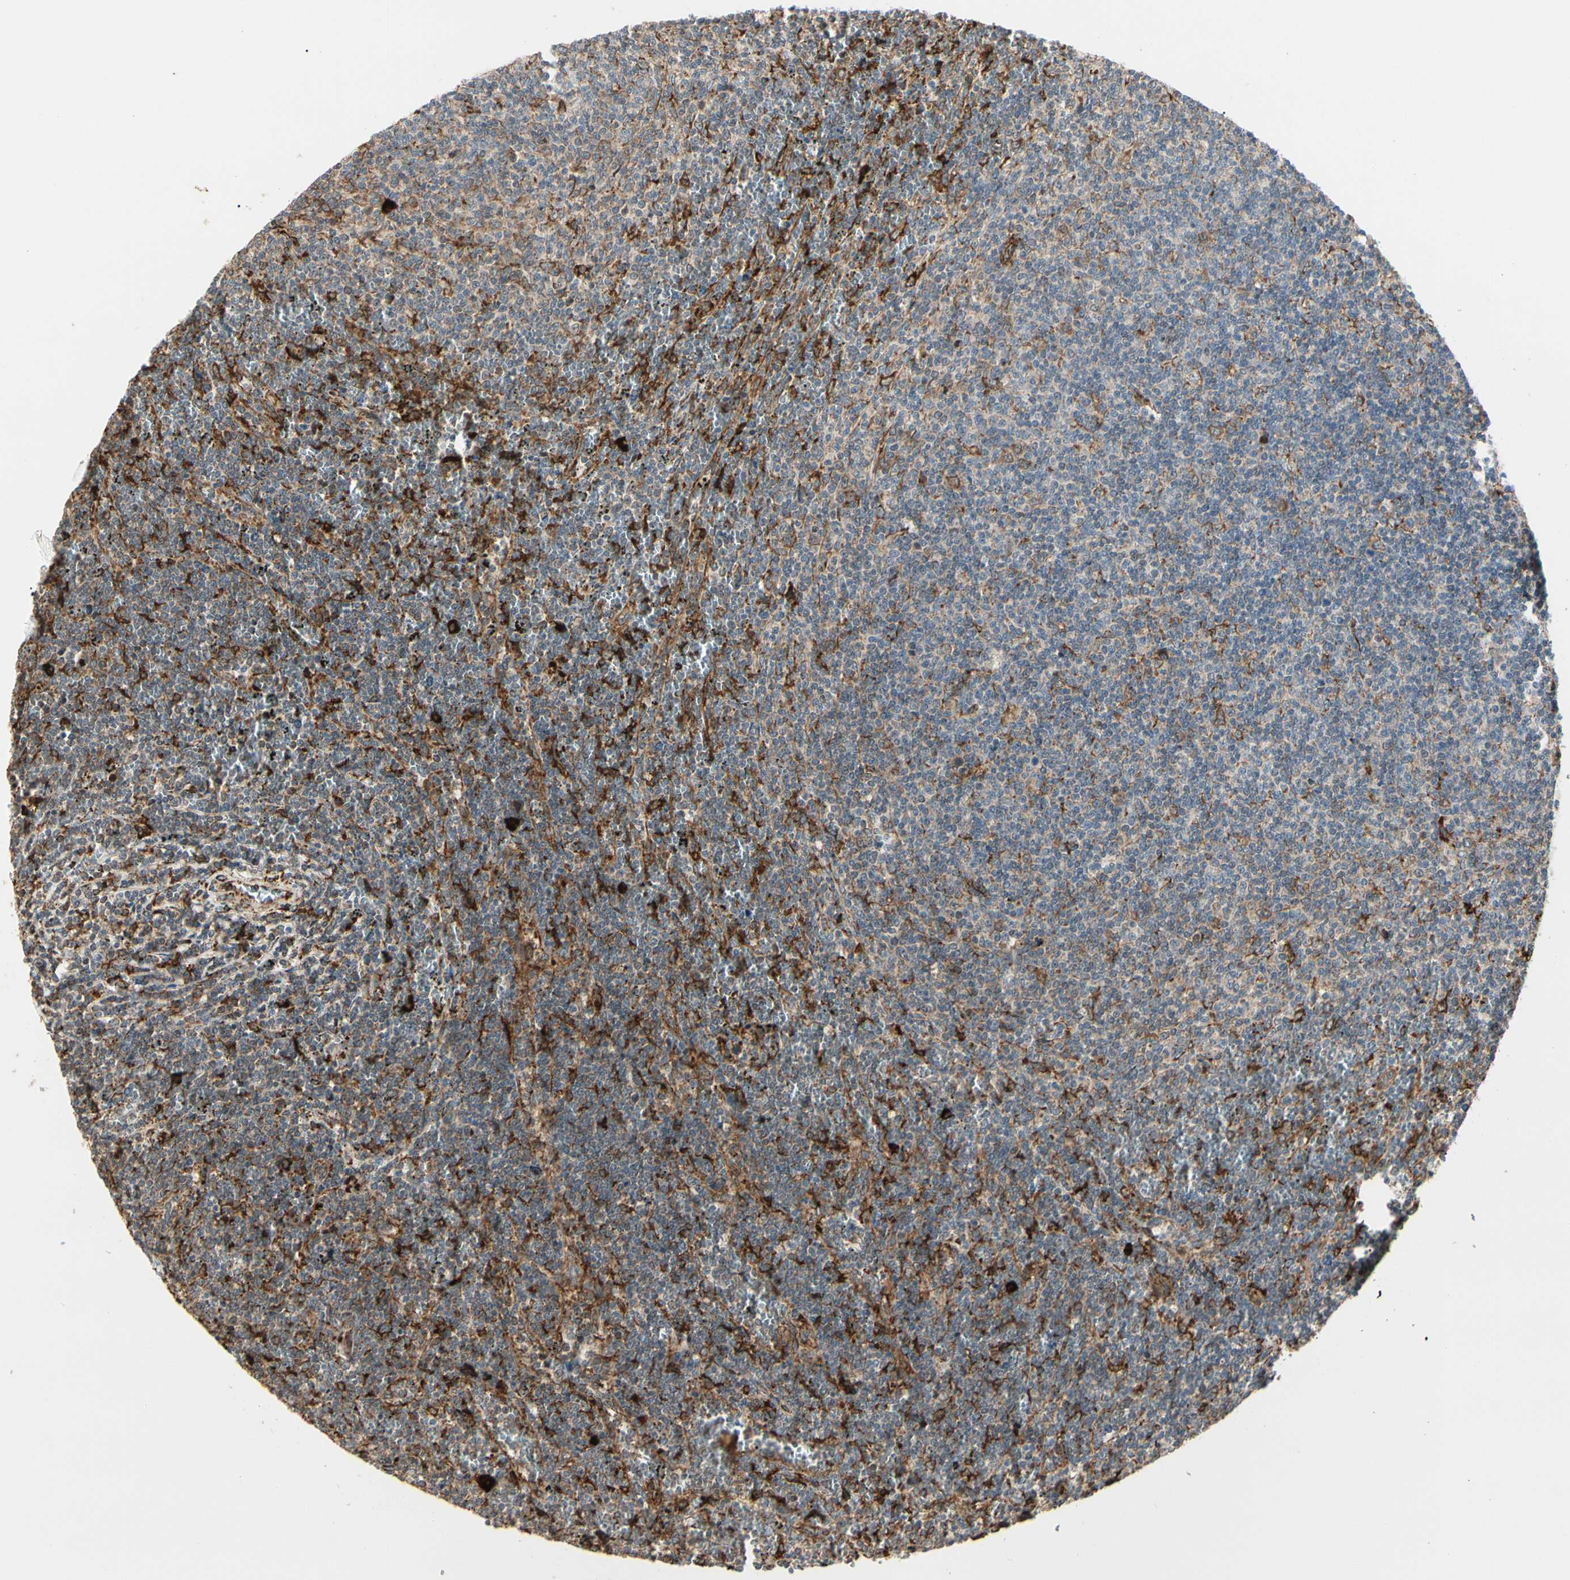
{"staining": {"intensity": "strong", "quantity": "<25%", "location": "cytoplasmic/membranous"}, "tissue": "lymphoma", "cell_type": "Tumor cells", "image_type": "cancer", "snomed": [{"axis": "morphology", "description": "Malignant lymphoma, non-Hodgkin's type, Low grade"}, {"axis": "topography", "description": "Spleen"}], "caption": "Immunohistochemistry (IHC) photomicrograph of malignant lymphoma, non-Hodgkin's type (low-grade) stained for a protein (brown), which exhibits medium levels of strong cytoplasmic/membranous expression in approximately <25% of tumor cells.", "gene": "HSP90B1", "patient": {"sex": "female", "age": 50}}